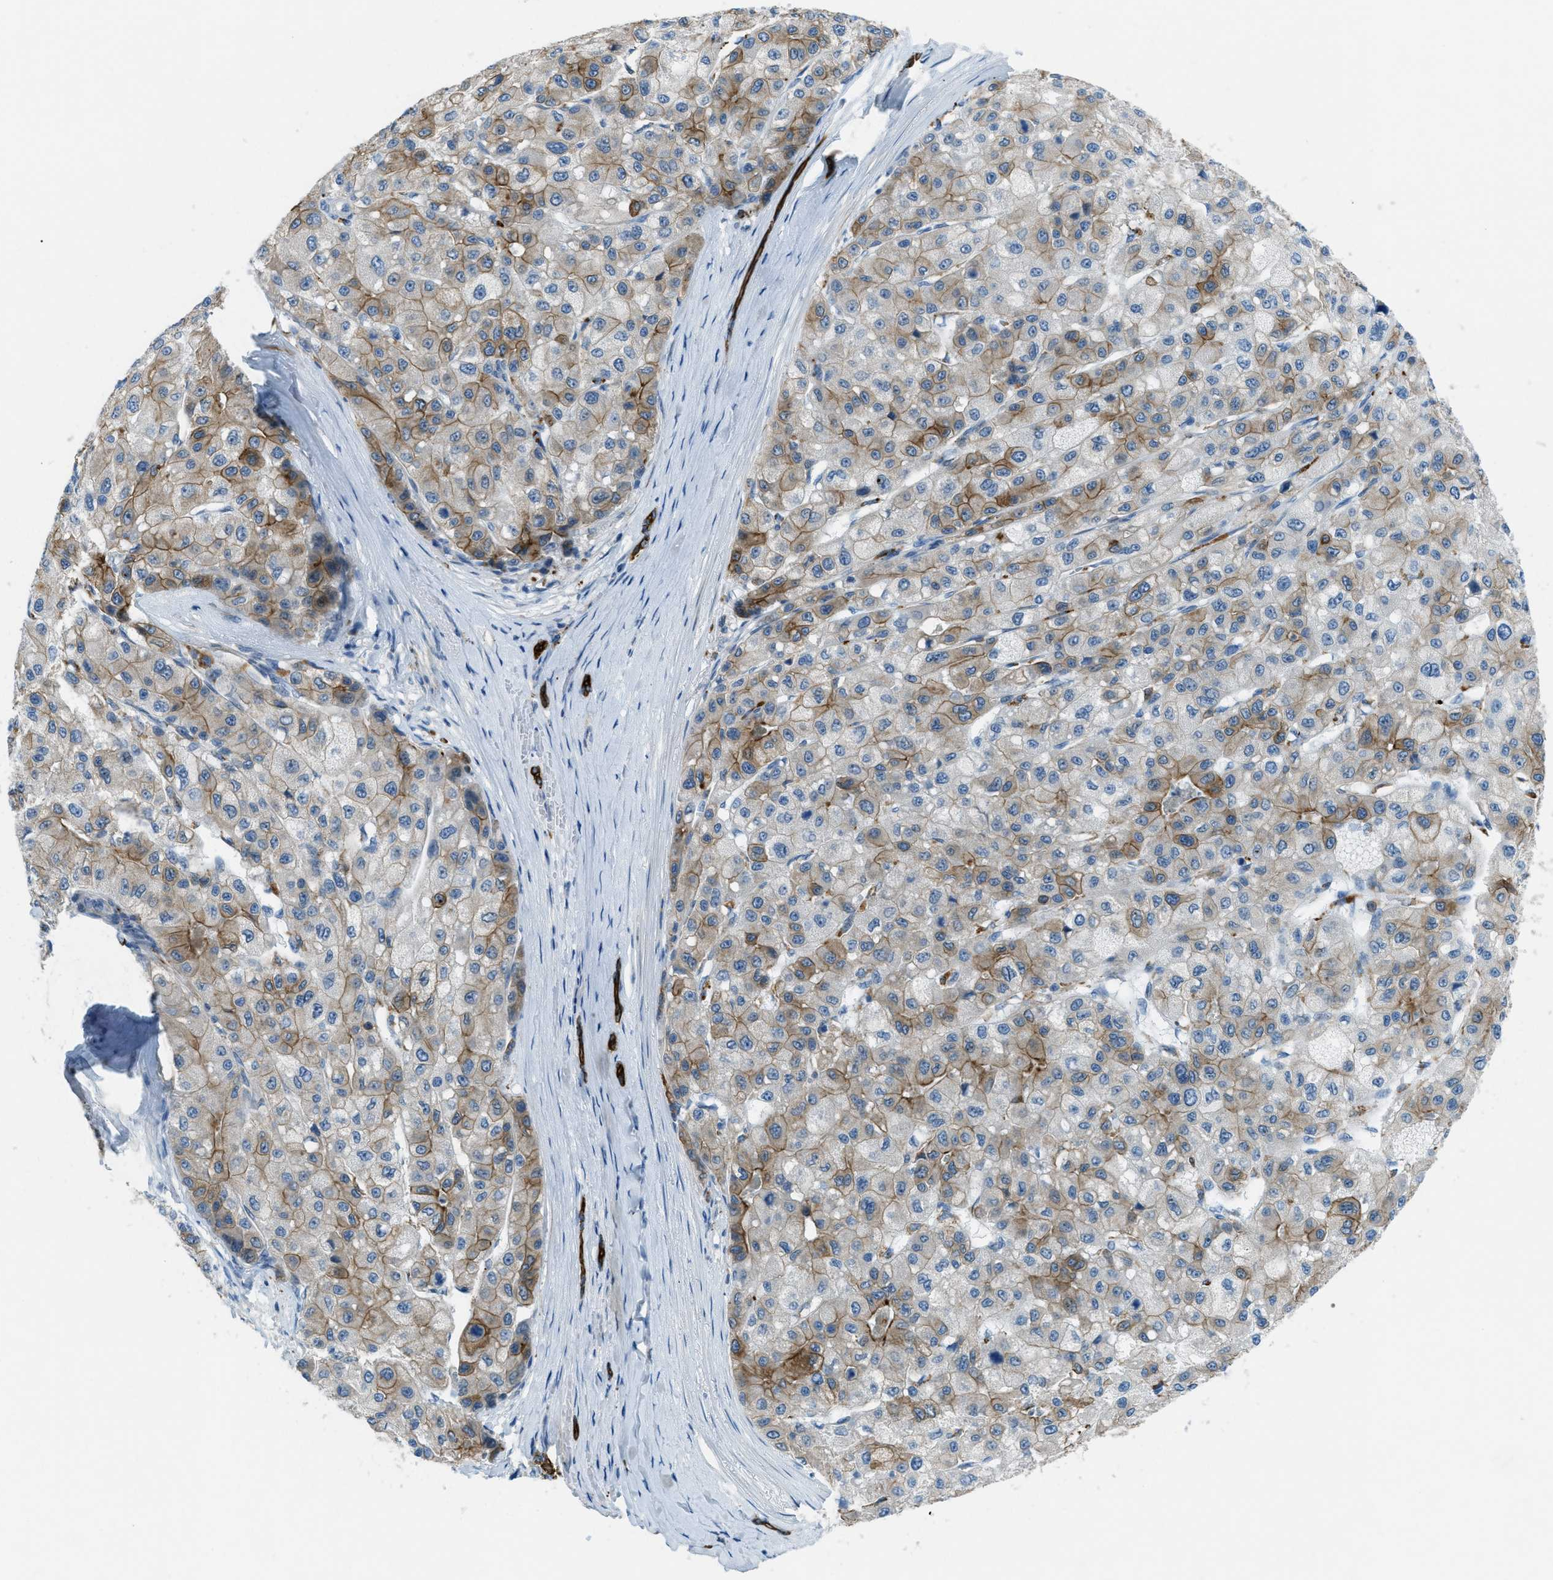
{"staining": {"intensity": "moderate", "quantity": "25%-75%", "location": "cytoplasmic/membranous"}, "tissue": "liver cancer", "cell_type": "Tumor cells", "image_type": "cancer", "snomed": [{"axis": "morphology", "description": "Carcinoma, Hepatocellular, NOS"}, {"axis": "topography", "description": "Liver"}], "caption": "Liver cancer stained for a protein (brown) shows moderate cytoplasmic/membranous positive staining in about 25%-75% of tumor cells.", "gene": "KLHL8", "patient": {"sex": "male", "age": 80}}